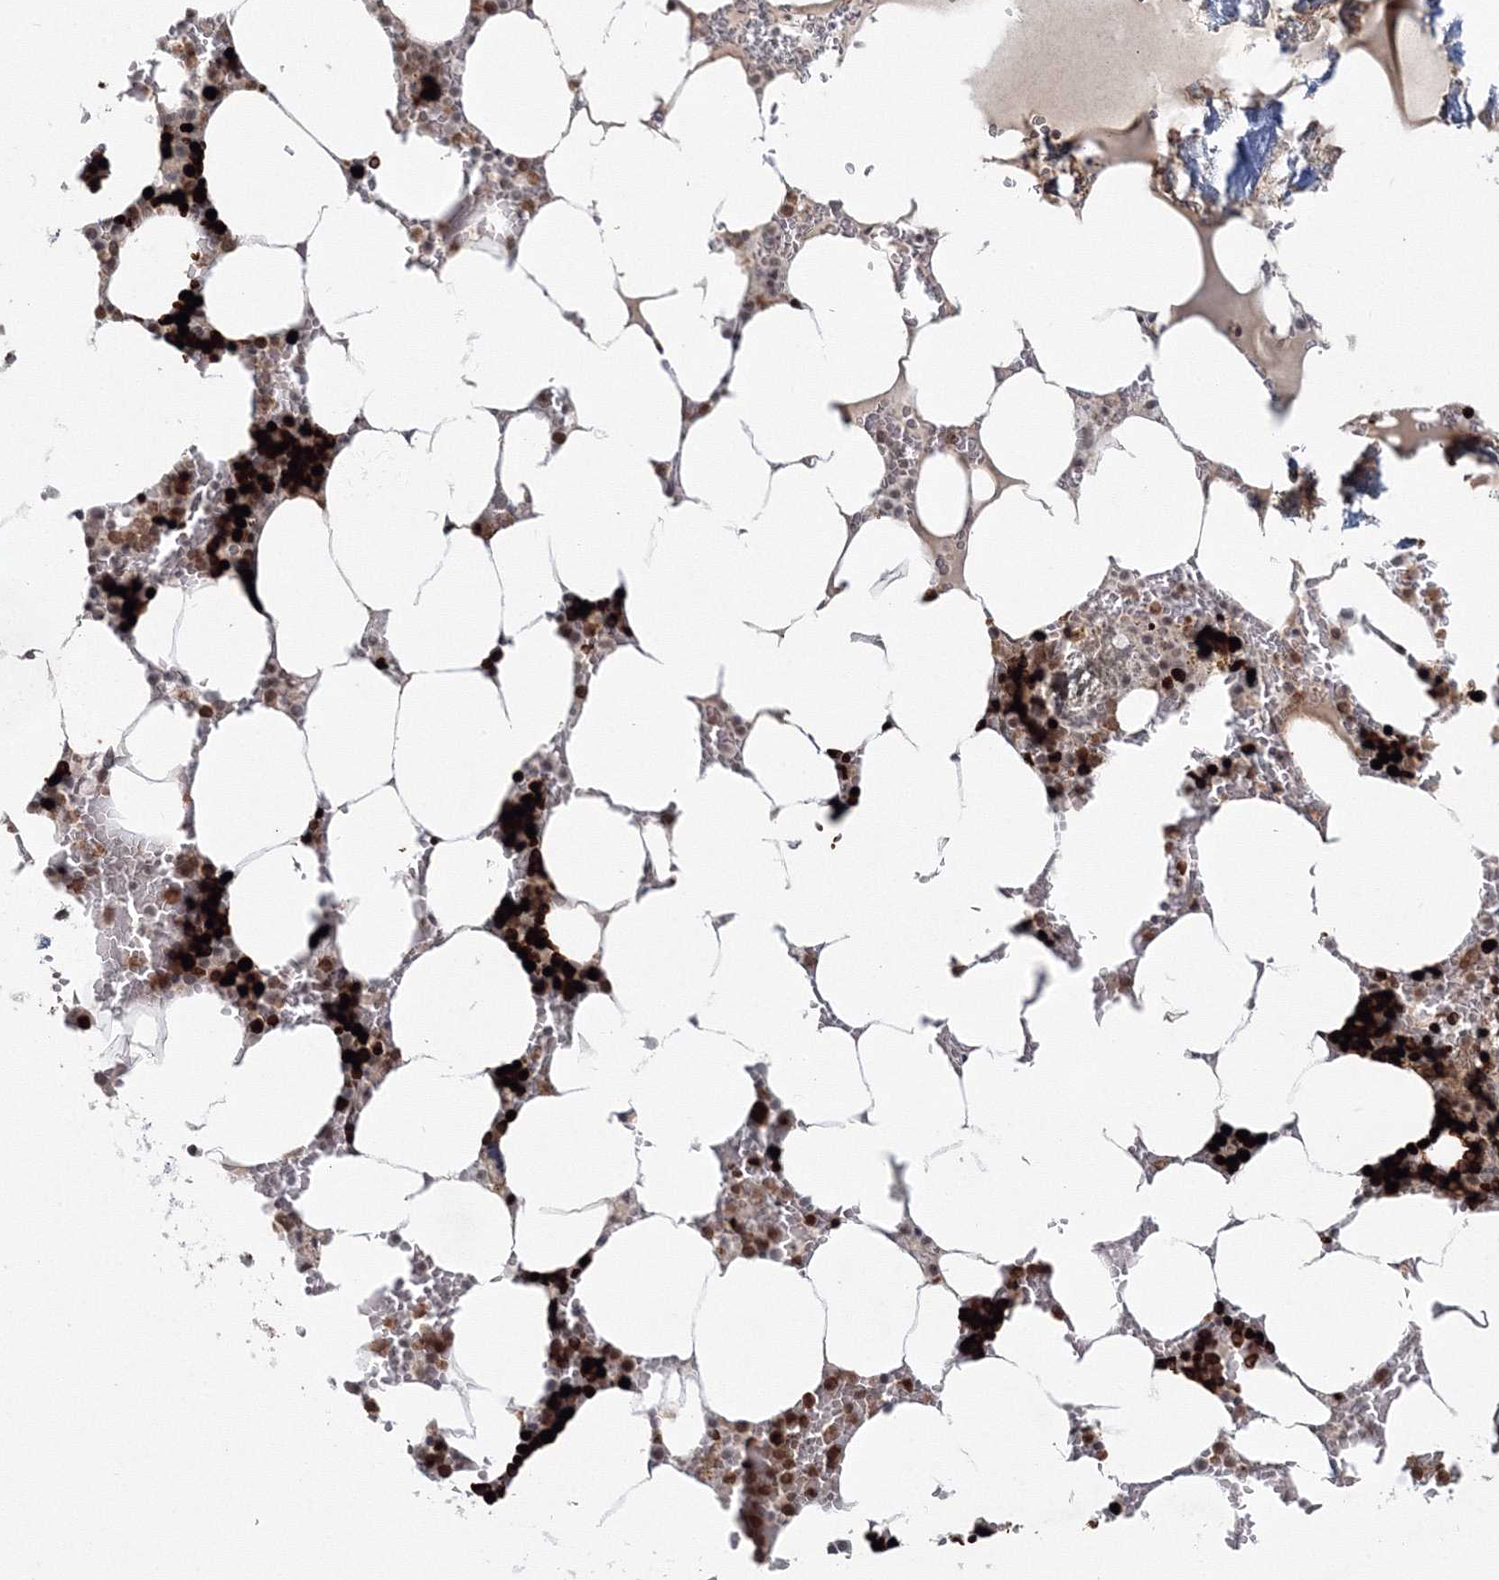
{"staining": {"intensity": "strong", "quantity": ">75%", "location": "nuclear"}, "tissue": "bone marrow", "cell_type": "Hematopoietic cells", "image_type": "normal", "snomed": [{"axis": "morphology", "description": "Normal tissue, NOS"}, {"axis": "topography", "description": "Bone marrow"}], "caption": "IHC staining of benign bone marrow, which demonstrates high levels of strong nuclear staining in approximately >75% of hematopoietic cells indicating strong nuclear protein staining. The staining was performed using DAB (3,3'-diaminobenzidine) (brown) for protein detection and nuclei were counterstained in hematoxylin (blue).", "gene": "C3orf33", "patient": {"sex": "male", "age": 70}}